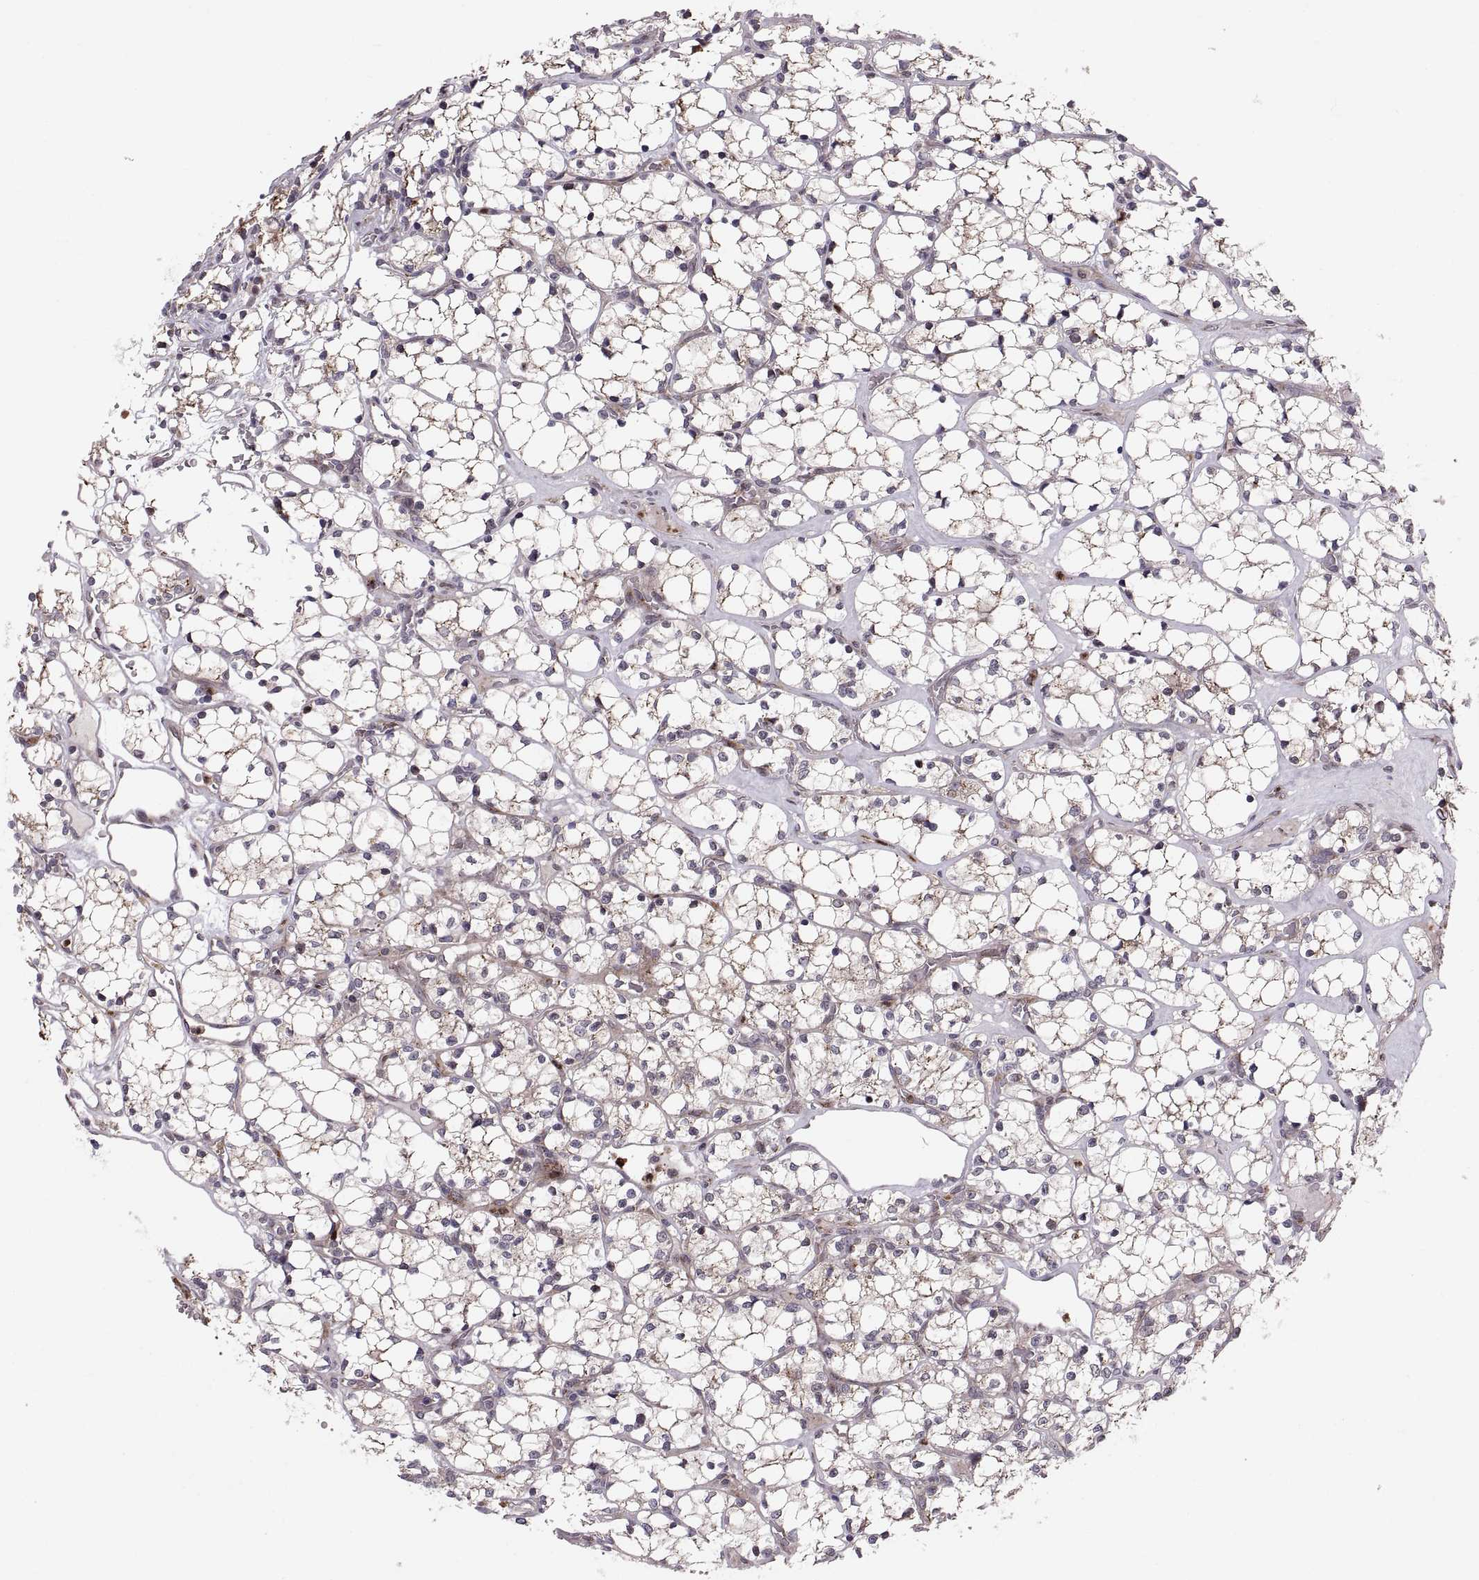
{"staining": {"intensity": "weak", "quantity": "25%-75%", "location": "cytoplasmic/membranous"}, "tissue": "renal cancer", "cell_type": "Tumor cells", "image_type": "cancer", "snomed": [{"axis": "morphology", "description": "Adenocarcinoma, NOS"}, {"axis": "topography", "description": "Kidney"}], "caption": "Renal cancer stained with a protein marker reveals weak staining in tumor cells.", "gene": "TESC", "patient": {"sex": "female", "age": 69}}